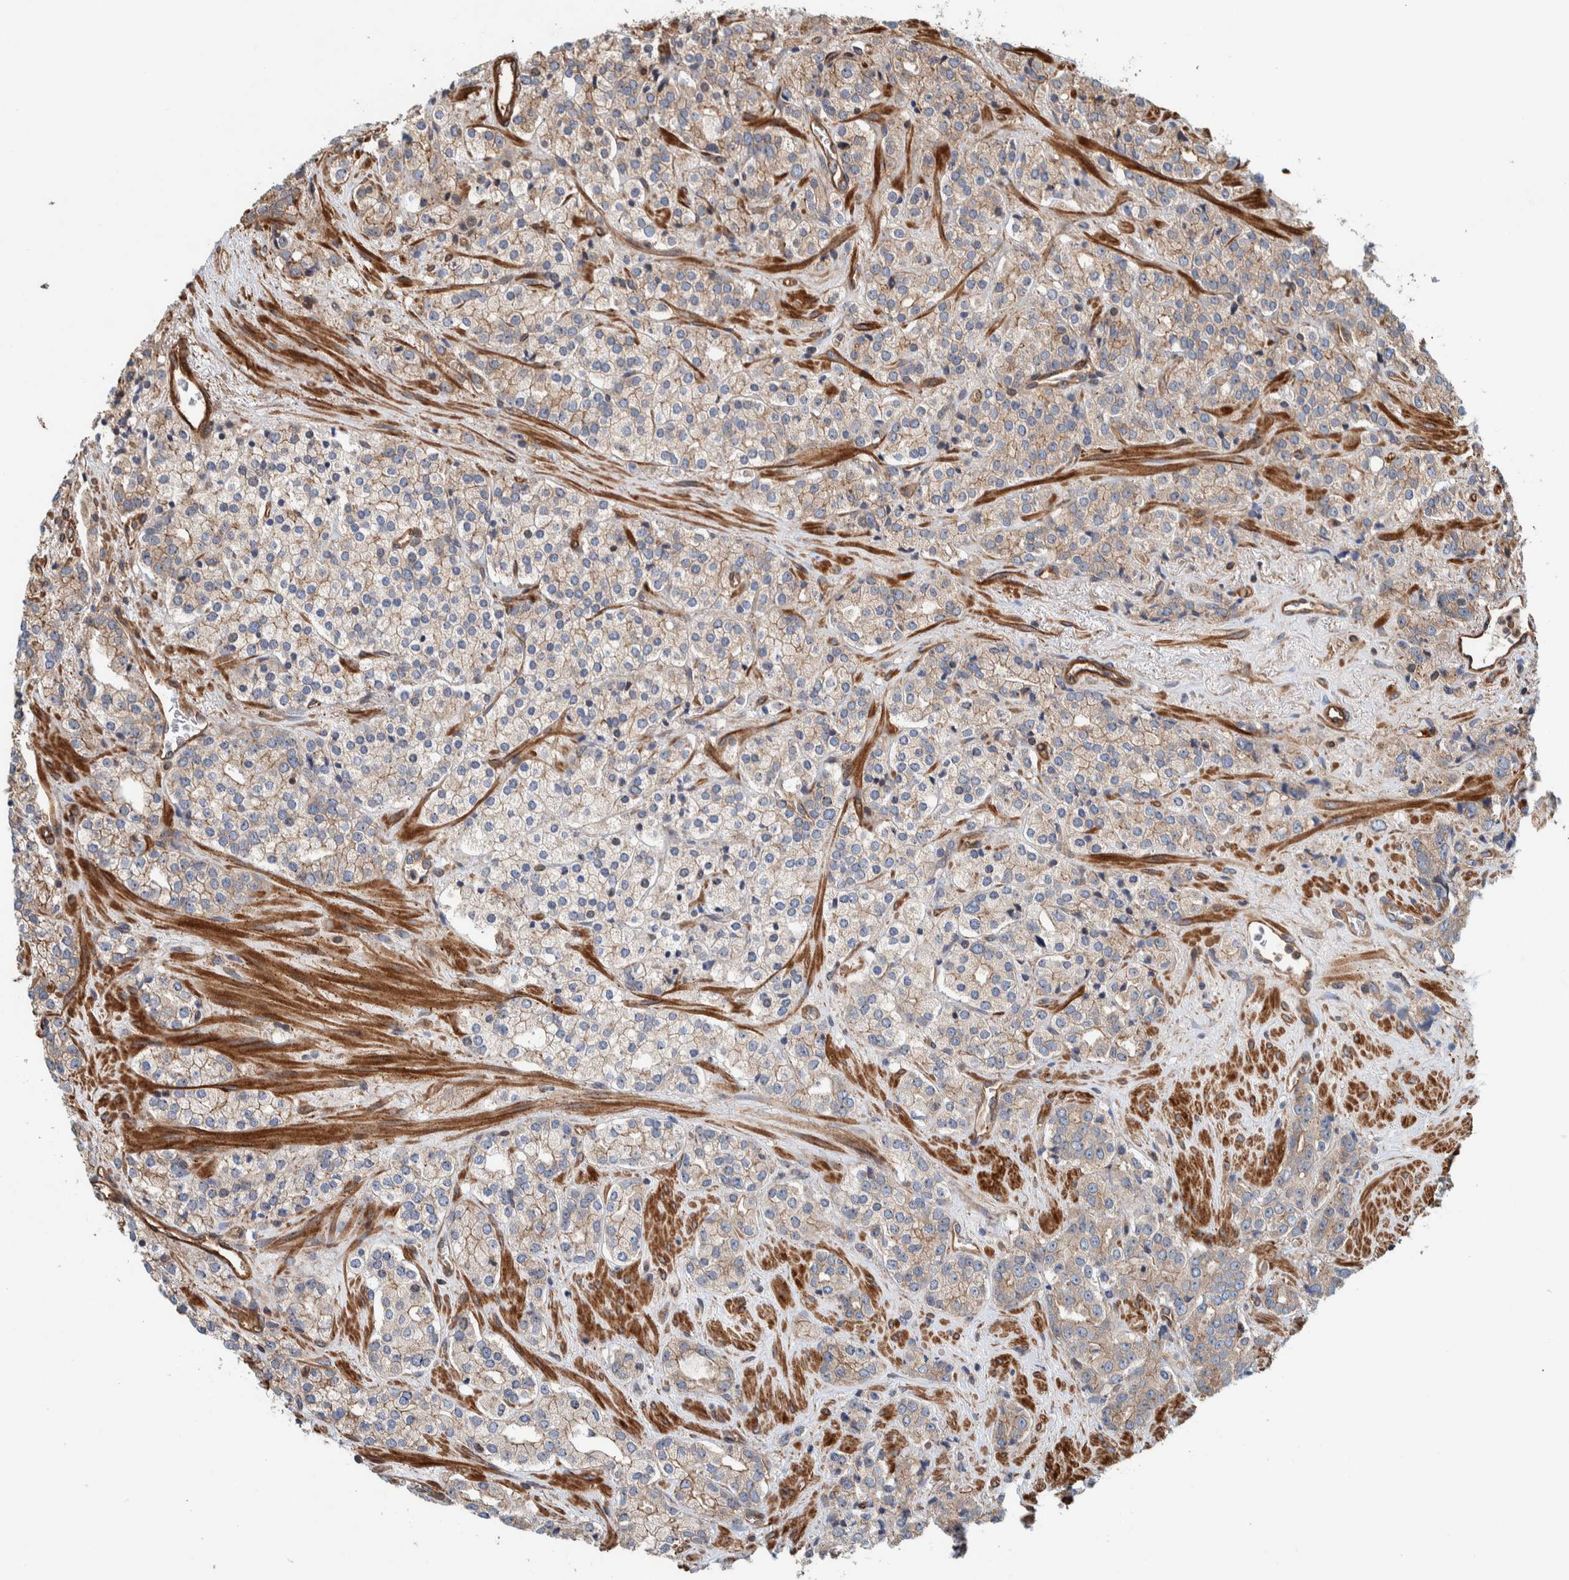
{"staining": {"intensity": "negative", "quantity": "none", "location": "none"}, "tissue": "prostate cancer", "cell_type": "Tumor cells", "image_type": "cancer", "snomed": [{"axis": "morphology", "description": "Adenocarcinoma, High grade"}, {"axis": "topography", "description": "Prostate"}], "caption": "The photomicrograph demonstrates no staining of tumor cells in prostate adenocarcinoma (high-grade).", "gene": "PKD1L1", "patient": {"sex": "male", "age": 71}}